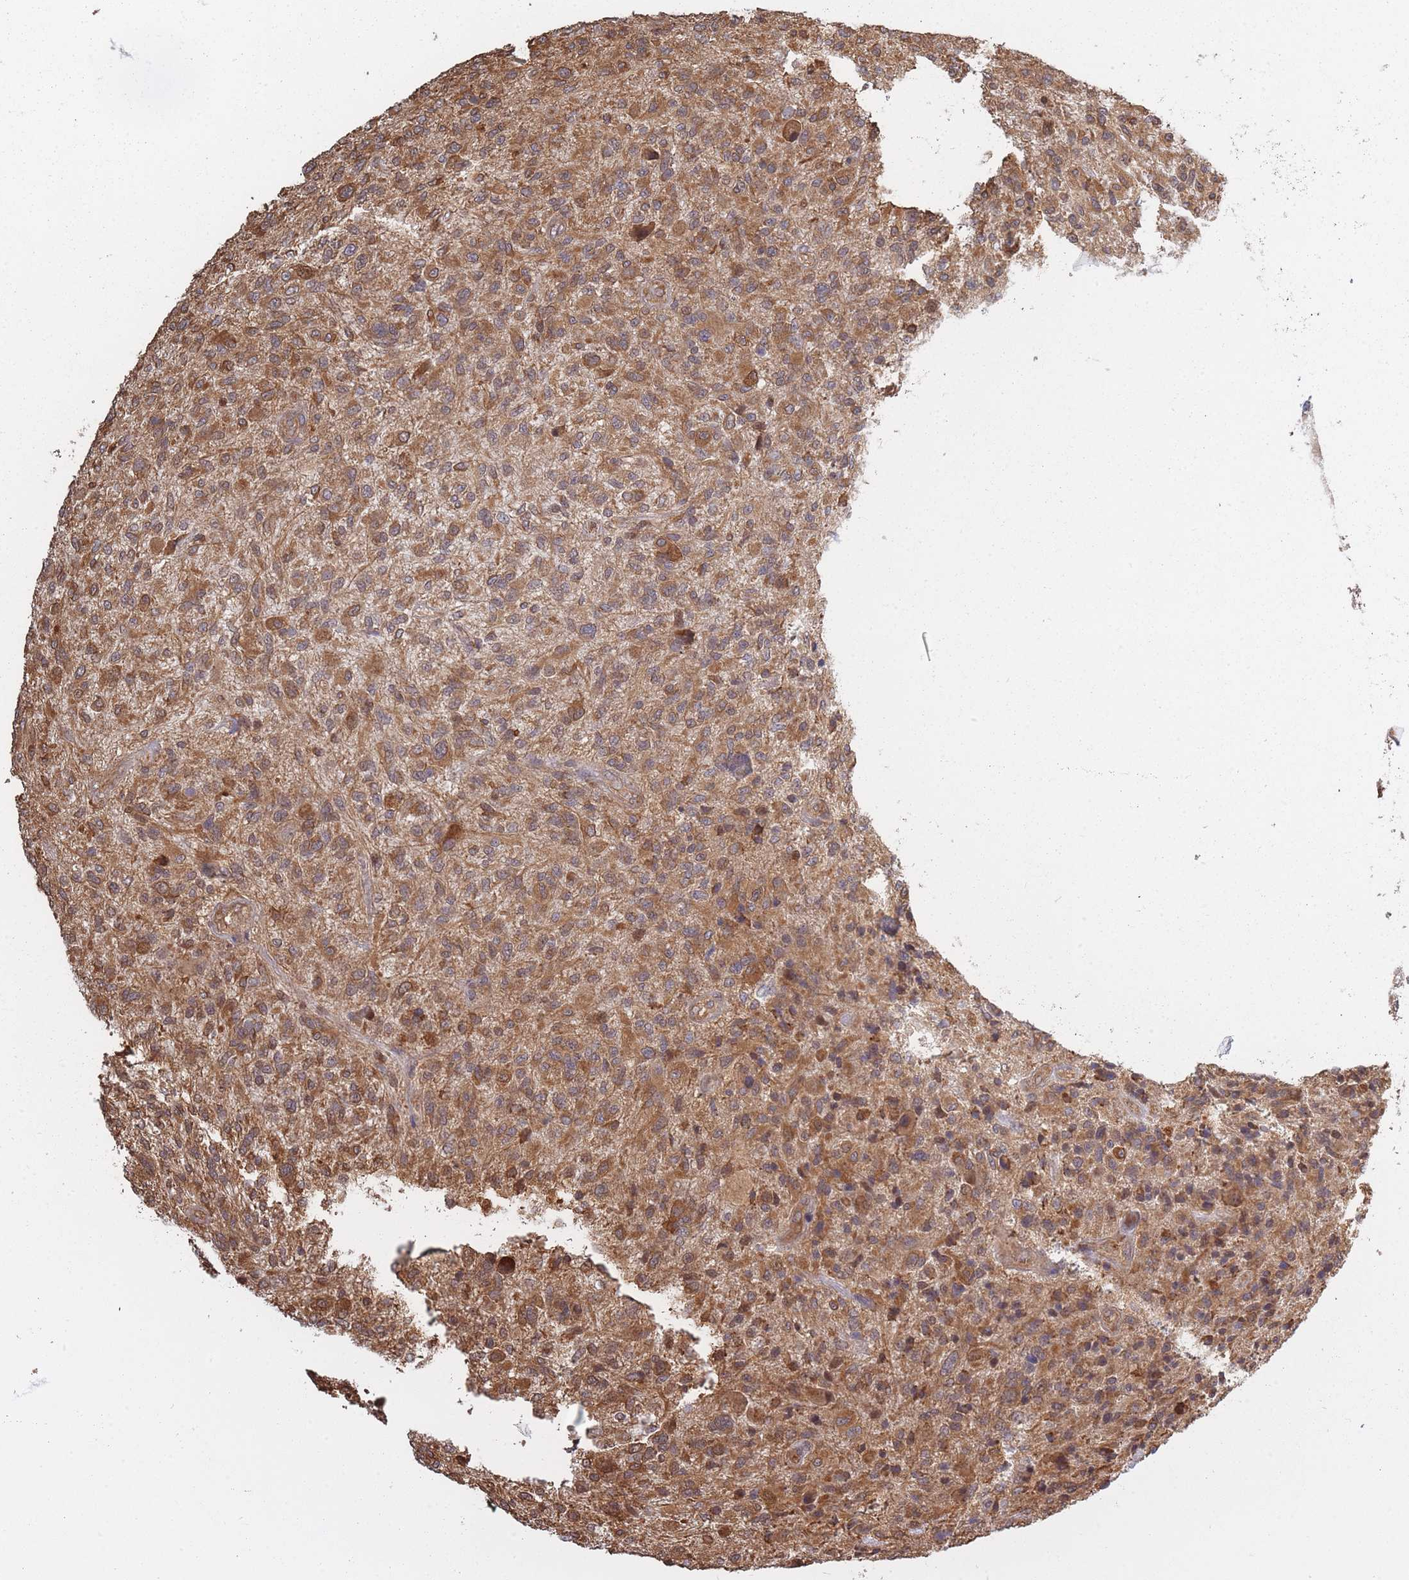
{"staining": {"intensity": "moderate", "quantity": ">75%", "location": "cytoplasmic/membranous"}, "tissue": "glioma", "cell_type": "Tumor cells", "image_type": "cancer", "snomed": [{"axis": "morphology", "description": "Glioma, malignant, High grade"}, {"axis": "topography", "description": "Brain"}], "caption": "Human glioma stained with a protein marker reveals moderate staining in tumor cells.", "gene": "ARL13B", "patient": {"sex": "male", "age": 47}}